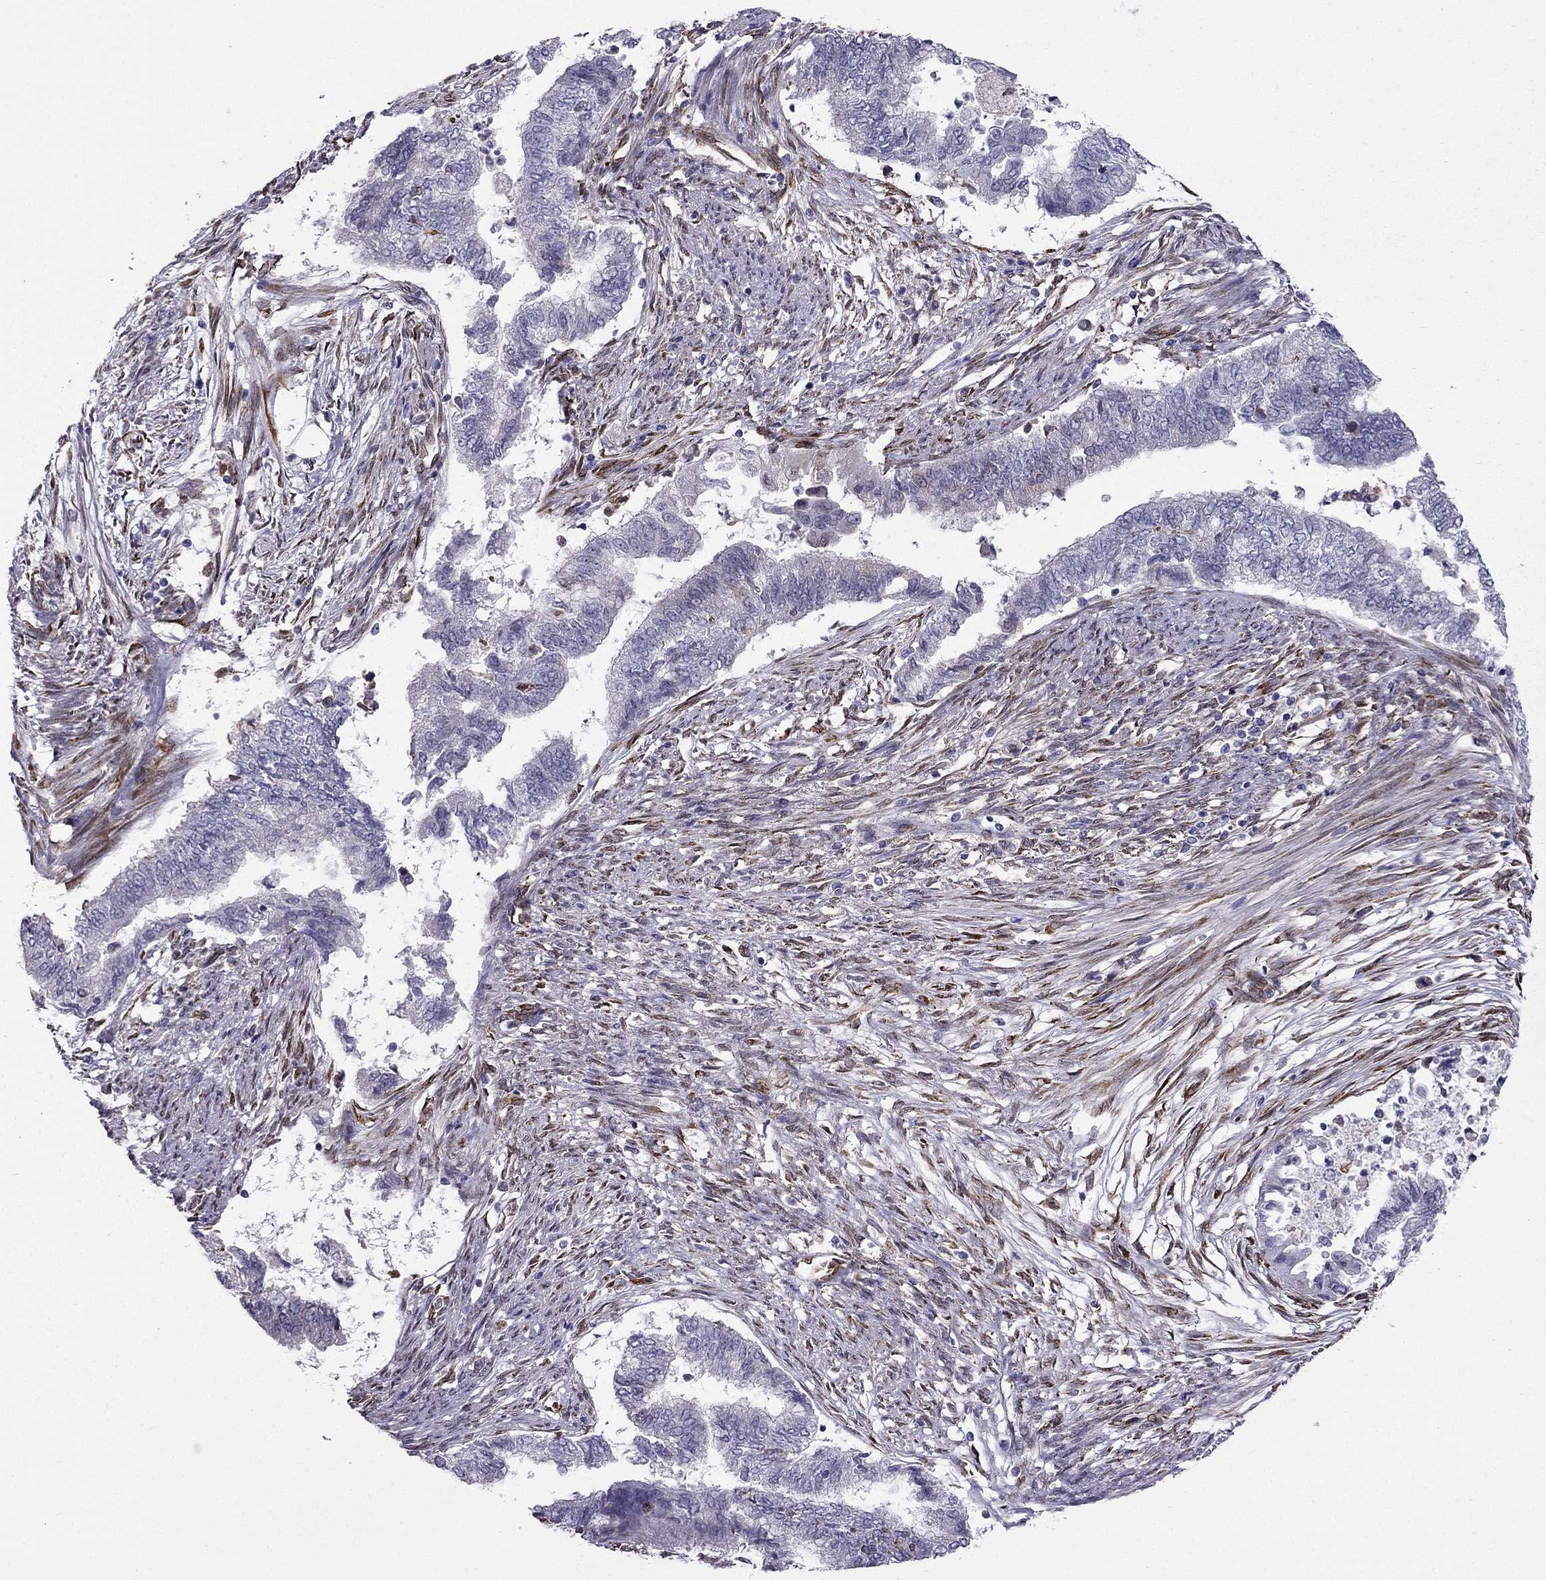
{"staining": {"intensity": "negative", "quantity": "none", "location": "none"}, "tissue": "endometrial cancer", "cell_type": "Tumor cells", "image_type": "cancer", "snomed": [{"axis": "morphology", "description": "Adenocarcinoma, NOS"}, {"axis": "topography", "description": "Endometrium"}], "caption": "IHC of human adenocarcinoma (endometrial) reveals no positivity in tumor cells.", "gene": "IKBIP", "patient": {"sex": "female", "age": 65}}